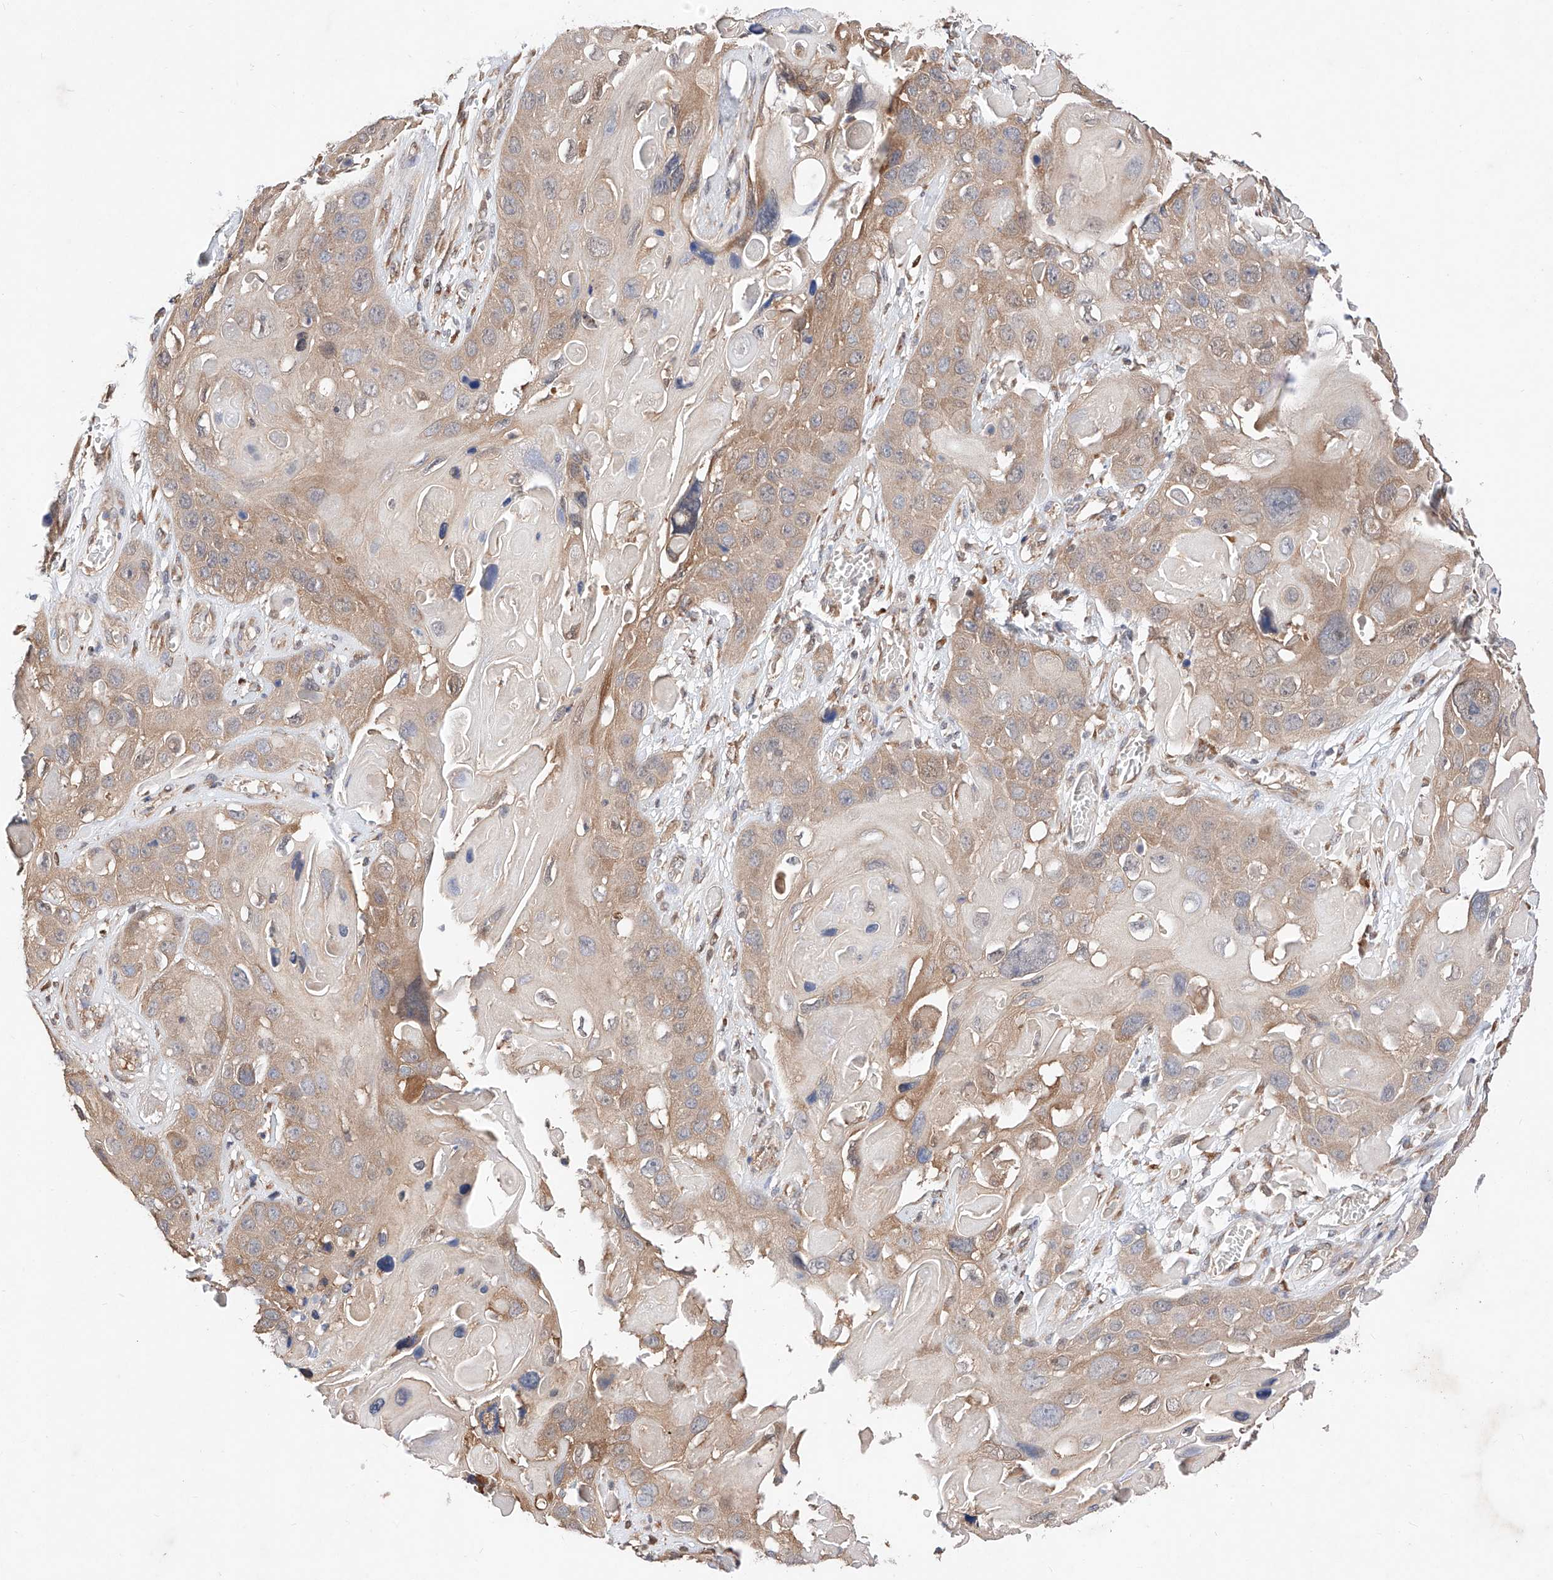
{"staining": {"intensity": "weak", "quantity": ">75%", "location": "cytoplasmic/membranous"}, "tissue": "skin cancer", "cell_type": "Tumor cells", "image_type": "cancer", "snomed": [{"axis": "morphology", "description": "Squamous cell carcinoma, NOS"}, {"axis": "topography", "description": "Skin"}], "caption": "High-magnification brightfield microscopy of squamous cell carcinoma (skin) stained with DAB (brown) and counterstained with hematoxylin (blue). tumor cells exhibit weak cytoplasmic/membranous expression is seen in approximately>75% of cells. (Stains: DAB in brown, nuclei in blue, Microscopy: brightfield microscopy at high magnification).", "gene": "ZSCAN4", "patient": {"sex": "male", "age": 55}}